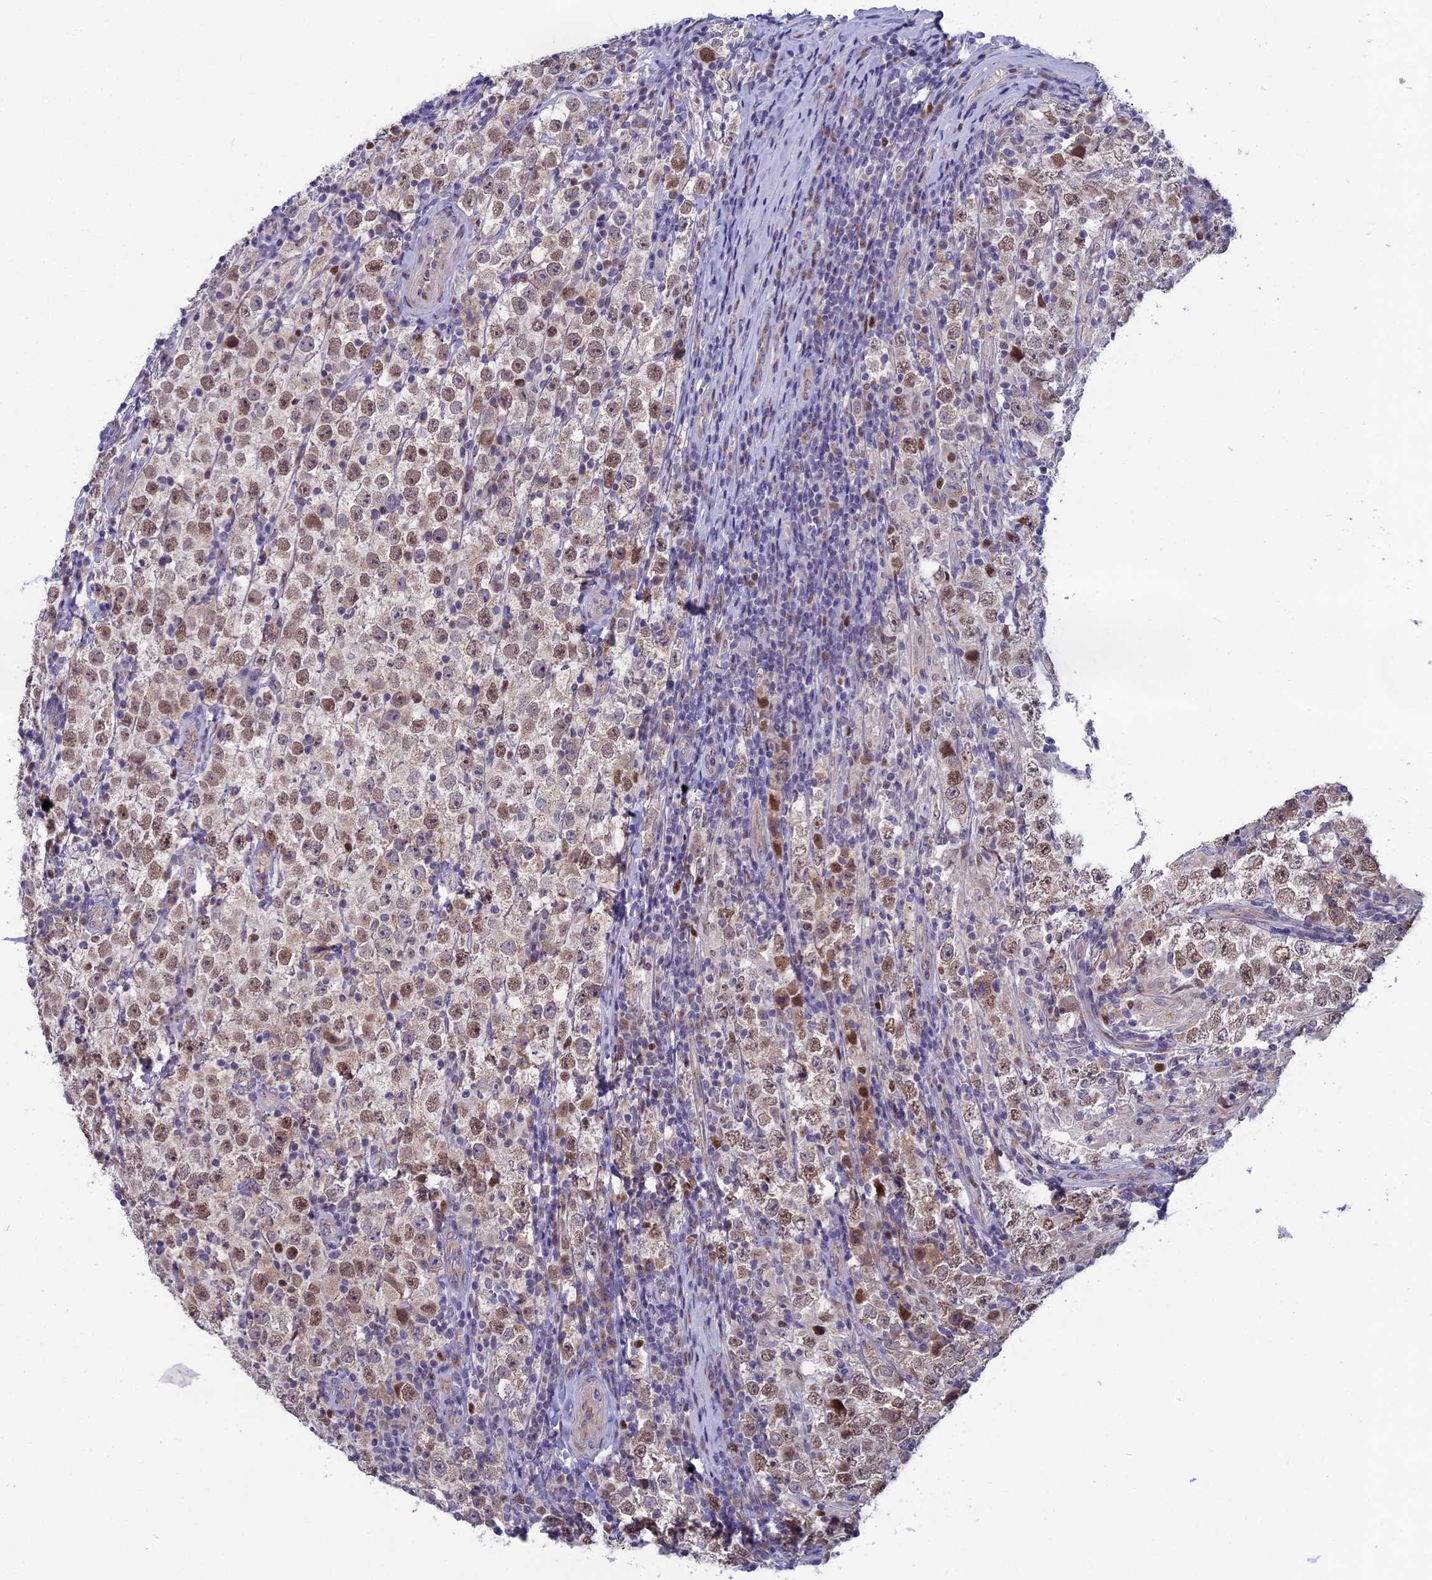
{"staining": {"intensity": "moderate", "quantity": ">75%", "location": "nuclear"}, "tissue": "testis cancer", "cell_type": "Tumor cells", "image_type": "cancer", "snomed": [{"axis": "morphology", "description": "Normal tissue, NOS"}, {"axis": "morphology", "description": "Urothelial carcinoma, High grade"}, {"axis": "morphology", "description": "Seminoma, NOS"}, {"axis": "morphology", "description": "Carcinoma, Embryonal, NOS"}, {"axis": "topography", "description": "Urinary bladder"}, {"axis": "topography", "description": "Testis"}], "caption": "A micrograph of seminoma (testis) stained for a protein exhibits moderate nuclear brown staining in tumor cells.", "gene": "LIG1", "patient": {"sex": "male", "age": 41}}